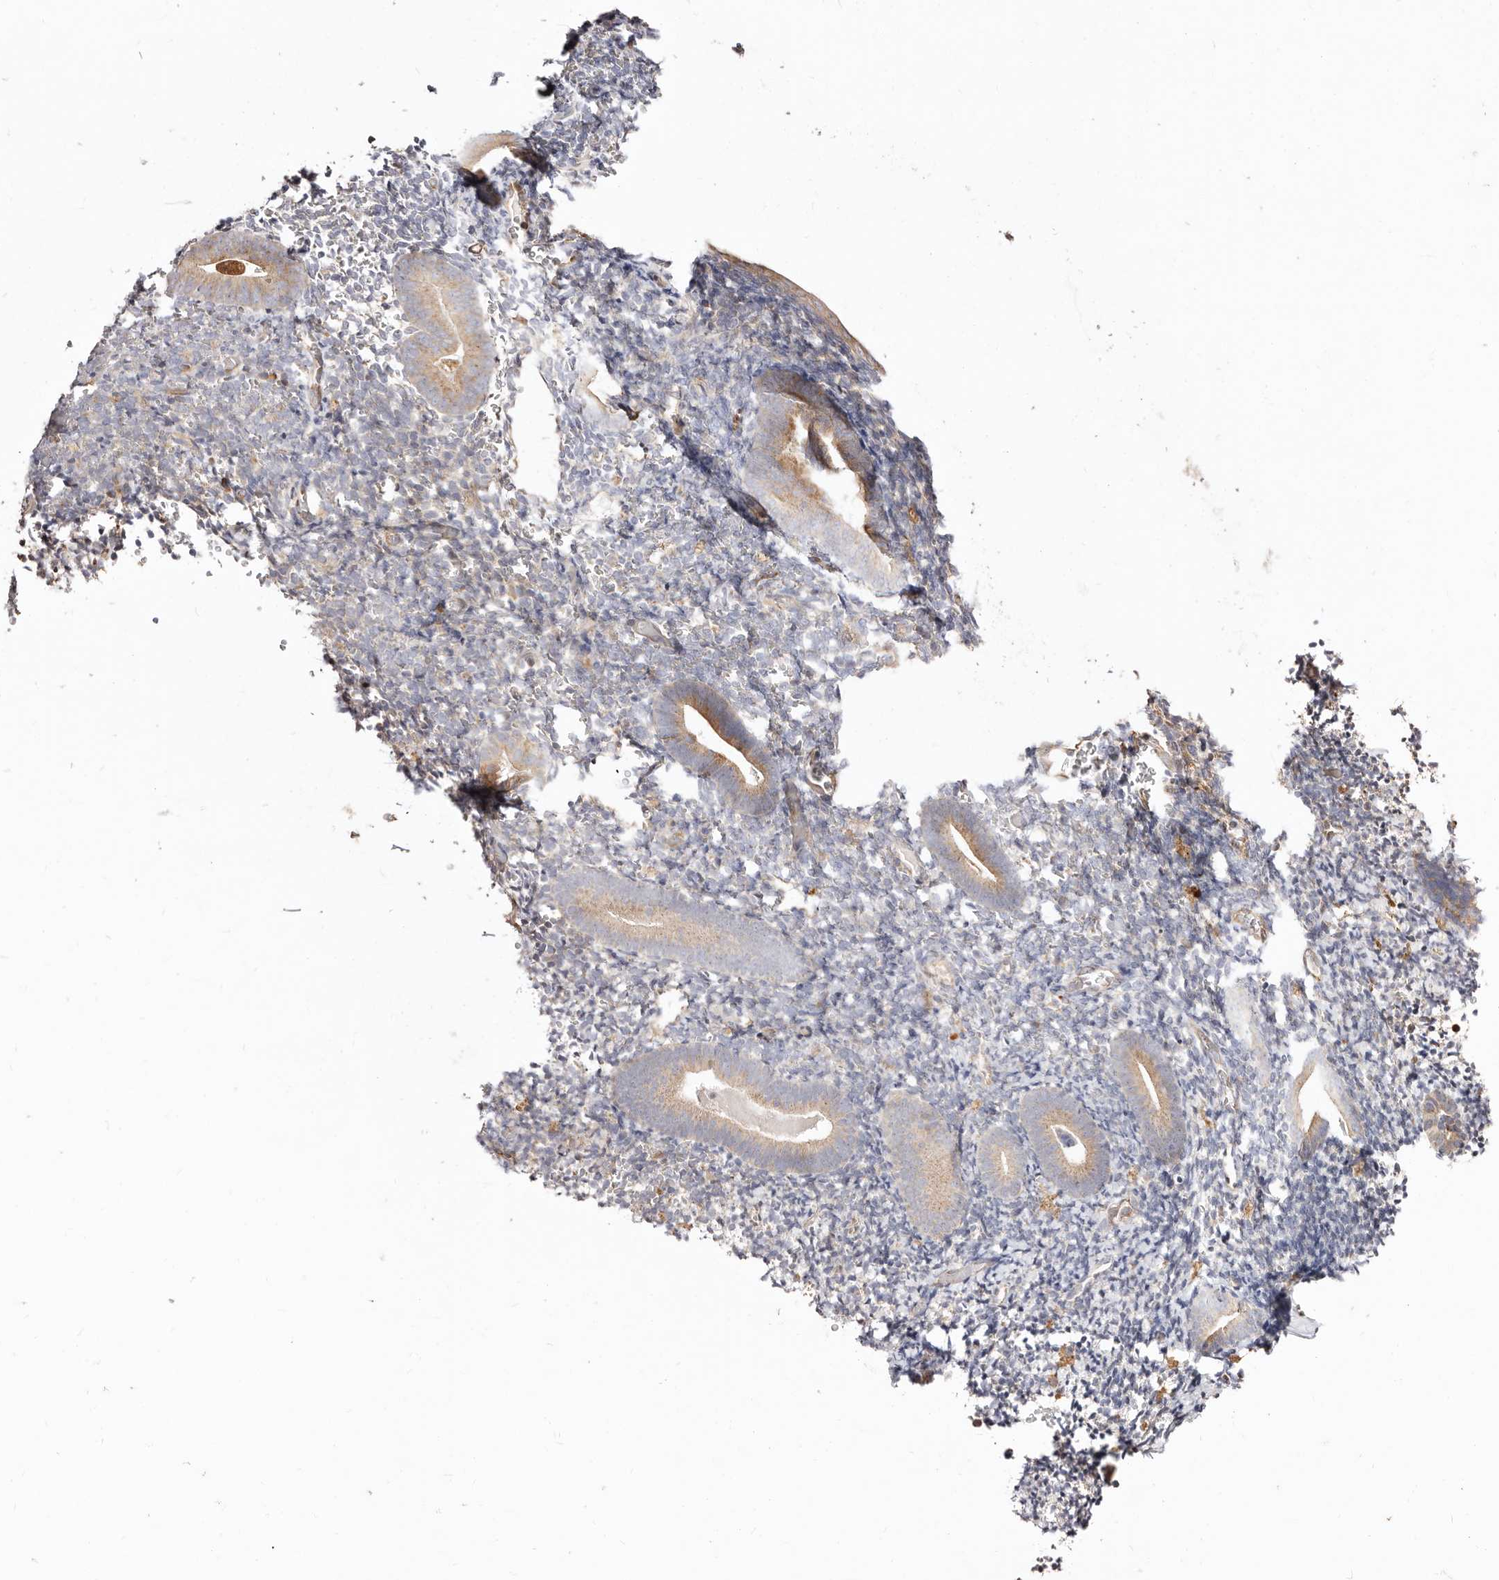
{"staining": {"intensity": "weak", "quantity": "25%-75%", "location": "cytoplasmic/membranous"}, "tissue": "endometrium", "cell_type": "Cells in endometrial stroma", "image_type": "normal", "snomed": [{"axis": "morphology", "description": "Normal tissue, NOS"}, {"axis": "topography", "description": "Endometrium"}], "caption": "Immunohistochemical staining of normal human endometrium demonstrates low levels of weak cytoplasmic/membranous expression in about 25%-75% of cells in endometrial stroma.", "gene": "MAPK1", "patient": {"sex": "female", "age": 51}}